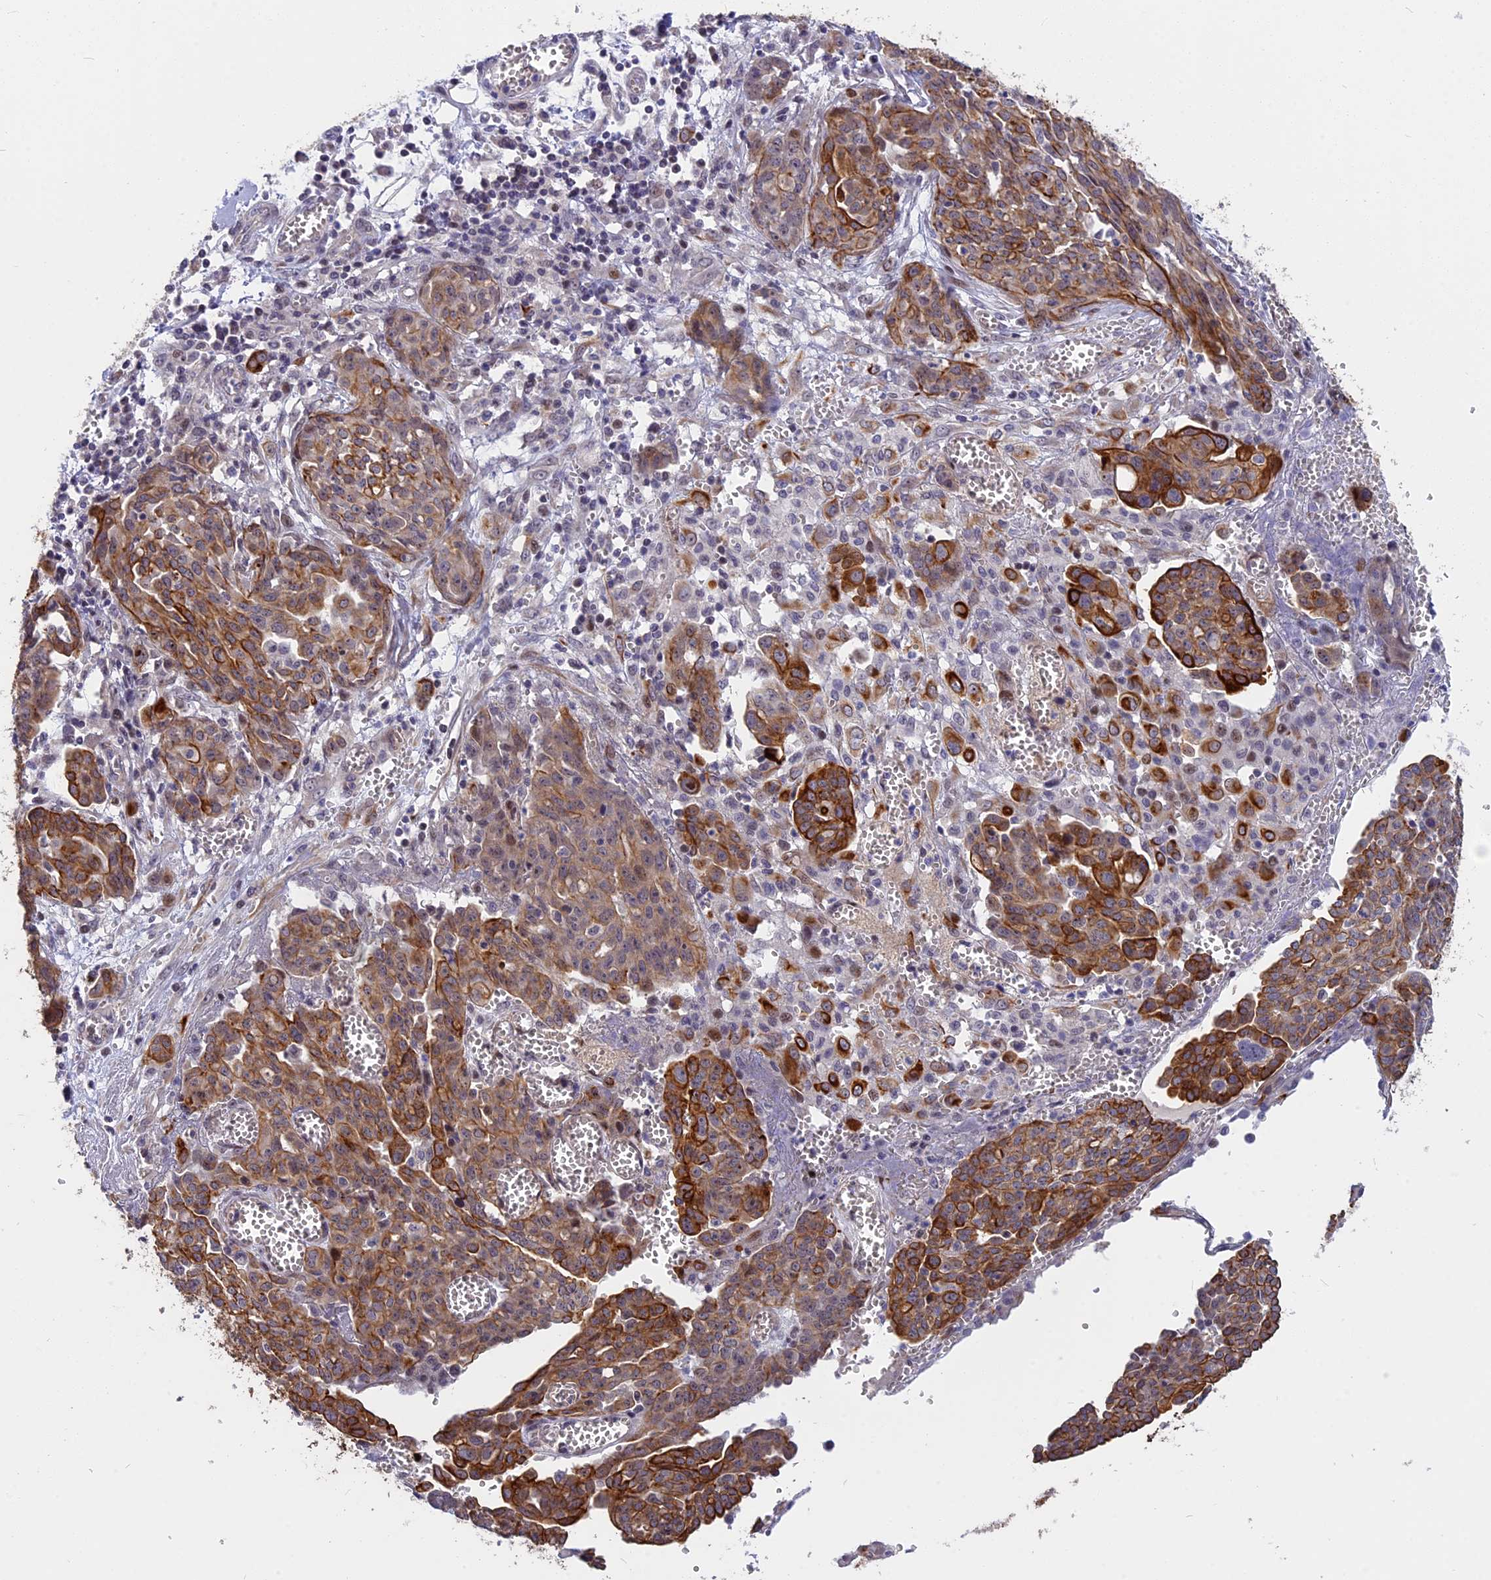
{"staining": {"intensity": "strong", "quantity": "25%-75%", "location": "cytoplasmic/membranous"}, "tissue": "ovarian cancer", "cell_type": "Tumor cells", "image_type": "cancer", "snomed": [{"axis": "morphology", "description": "Cystadenocarcinoma, serous, NOS"}, {"axis": "topography", "description": "Soft tissue"}, {"axis": "topography", "description": "Ovary"}], "caption": "A brown stain highlights strong cytoplasmic/membranous expression of a protein in serous cystadenocarcinoma (ovarian) tumor cells.", "gene": "ANKRD34B", "patient": {"sex": "female", "age": 57}}